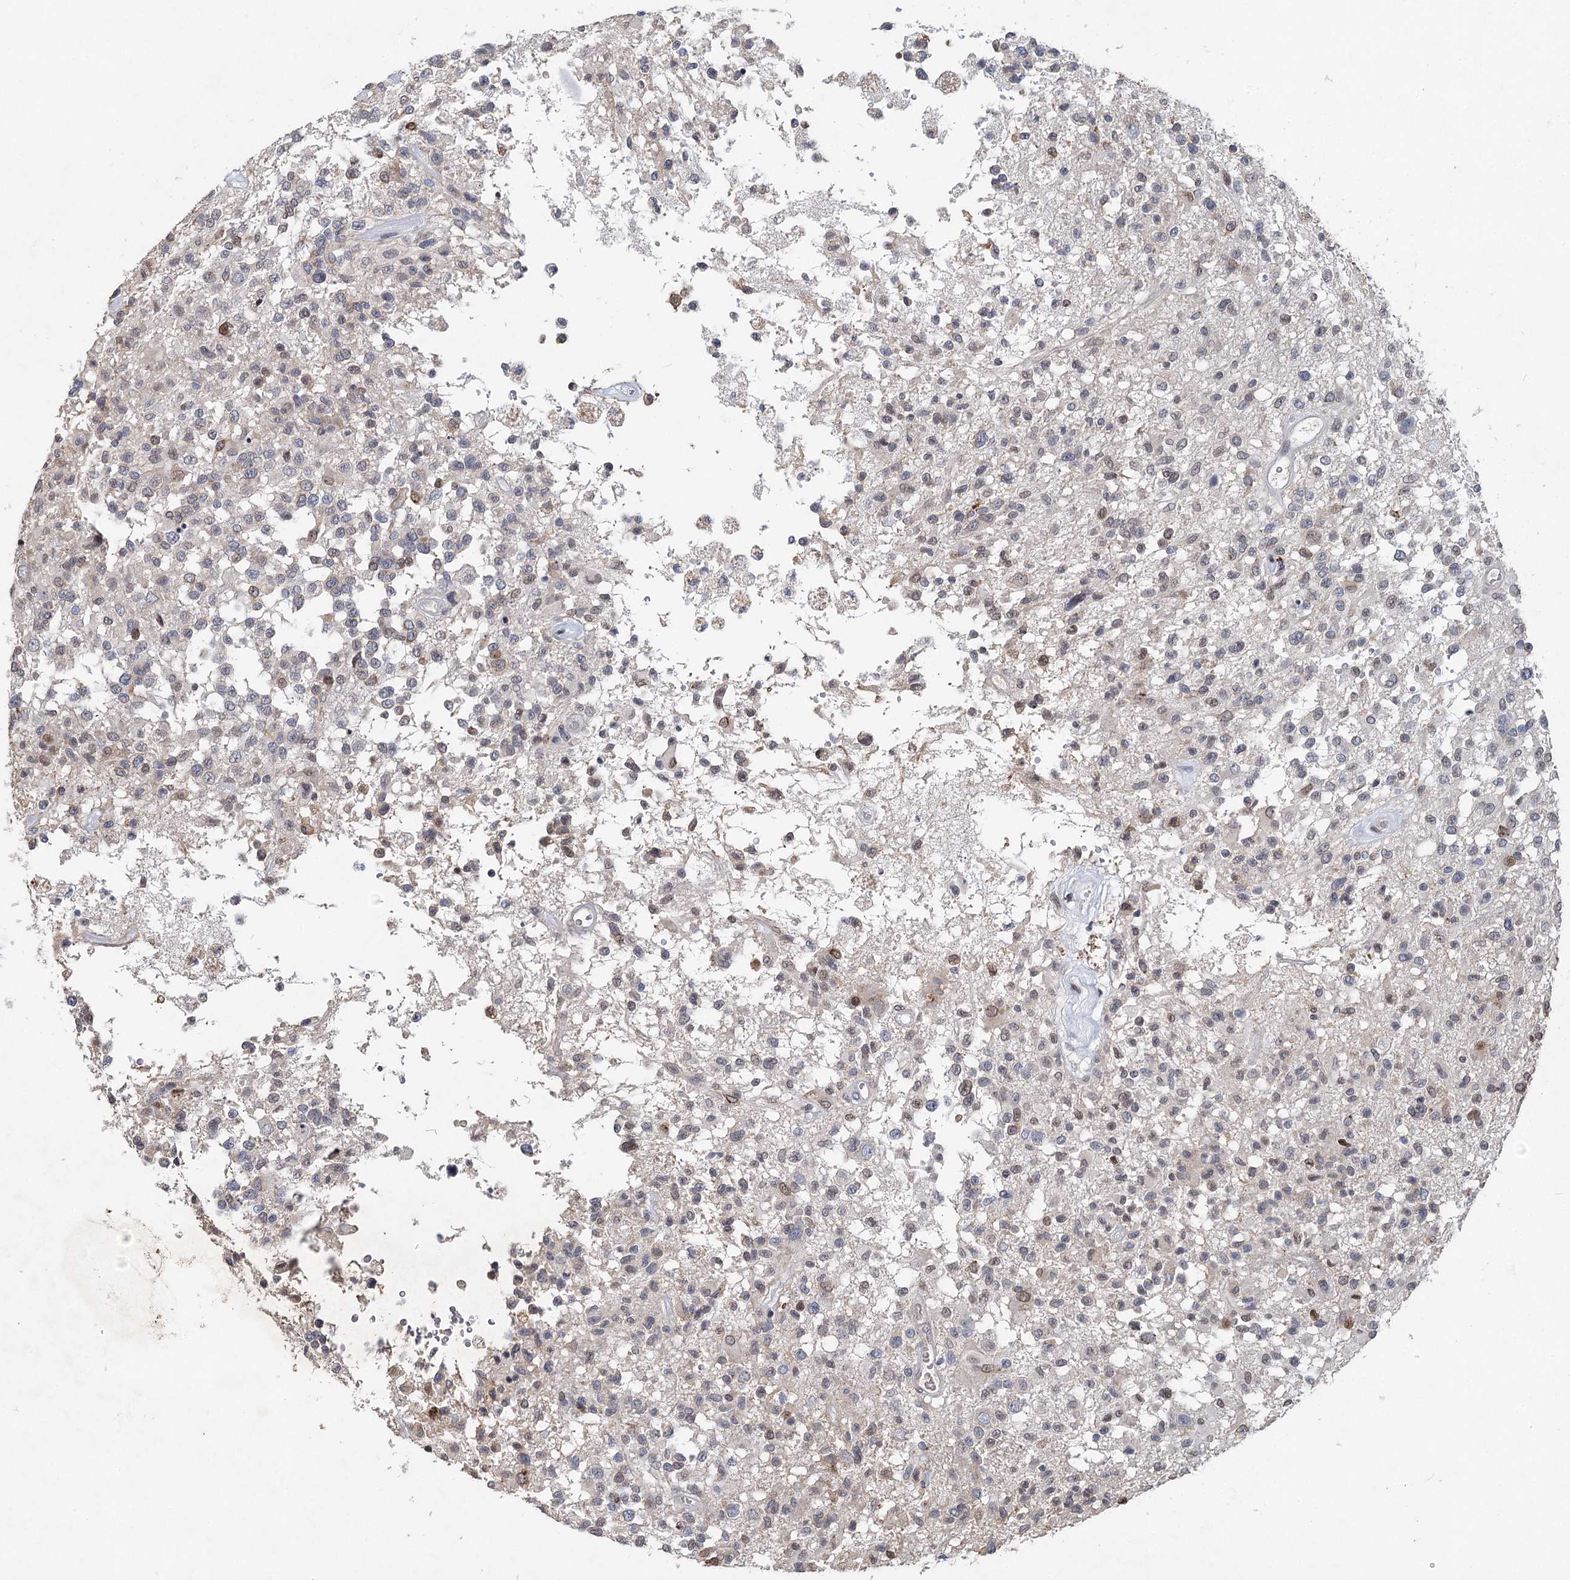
{"staining": {"intensity": "moderate", "quantity": "<25%", "location": "nuclear"}, "tissue": "glioma", "cell_type": "Tumor cells", "image_type": "cancer", "snomed": [{"axis": "morphology", "description": "Glioma, malignant, High grade"}, {"axis": "morphology", "description": "Glioblastoma, NOS"}, {"axis": "topography", "description": "Brain"}], "caption": "This photomicrograph reveals glioblastoma stained with IHC to label a protein in brown. The nuclear of tumor cells show moderate positivity for the protein. Nuclei are counter-stained blue.", "gene": "FRMD4A", "patient": {"sex": "male", "age": 60}}